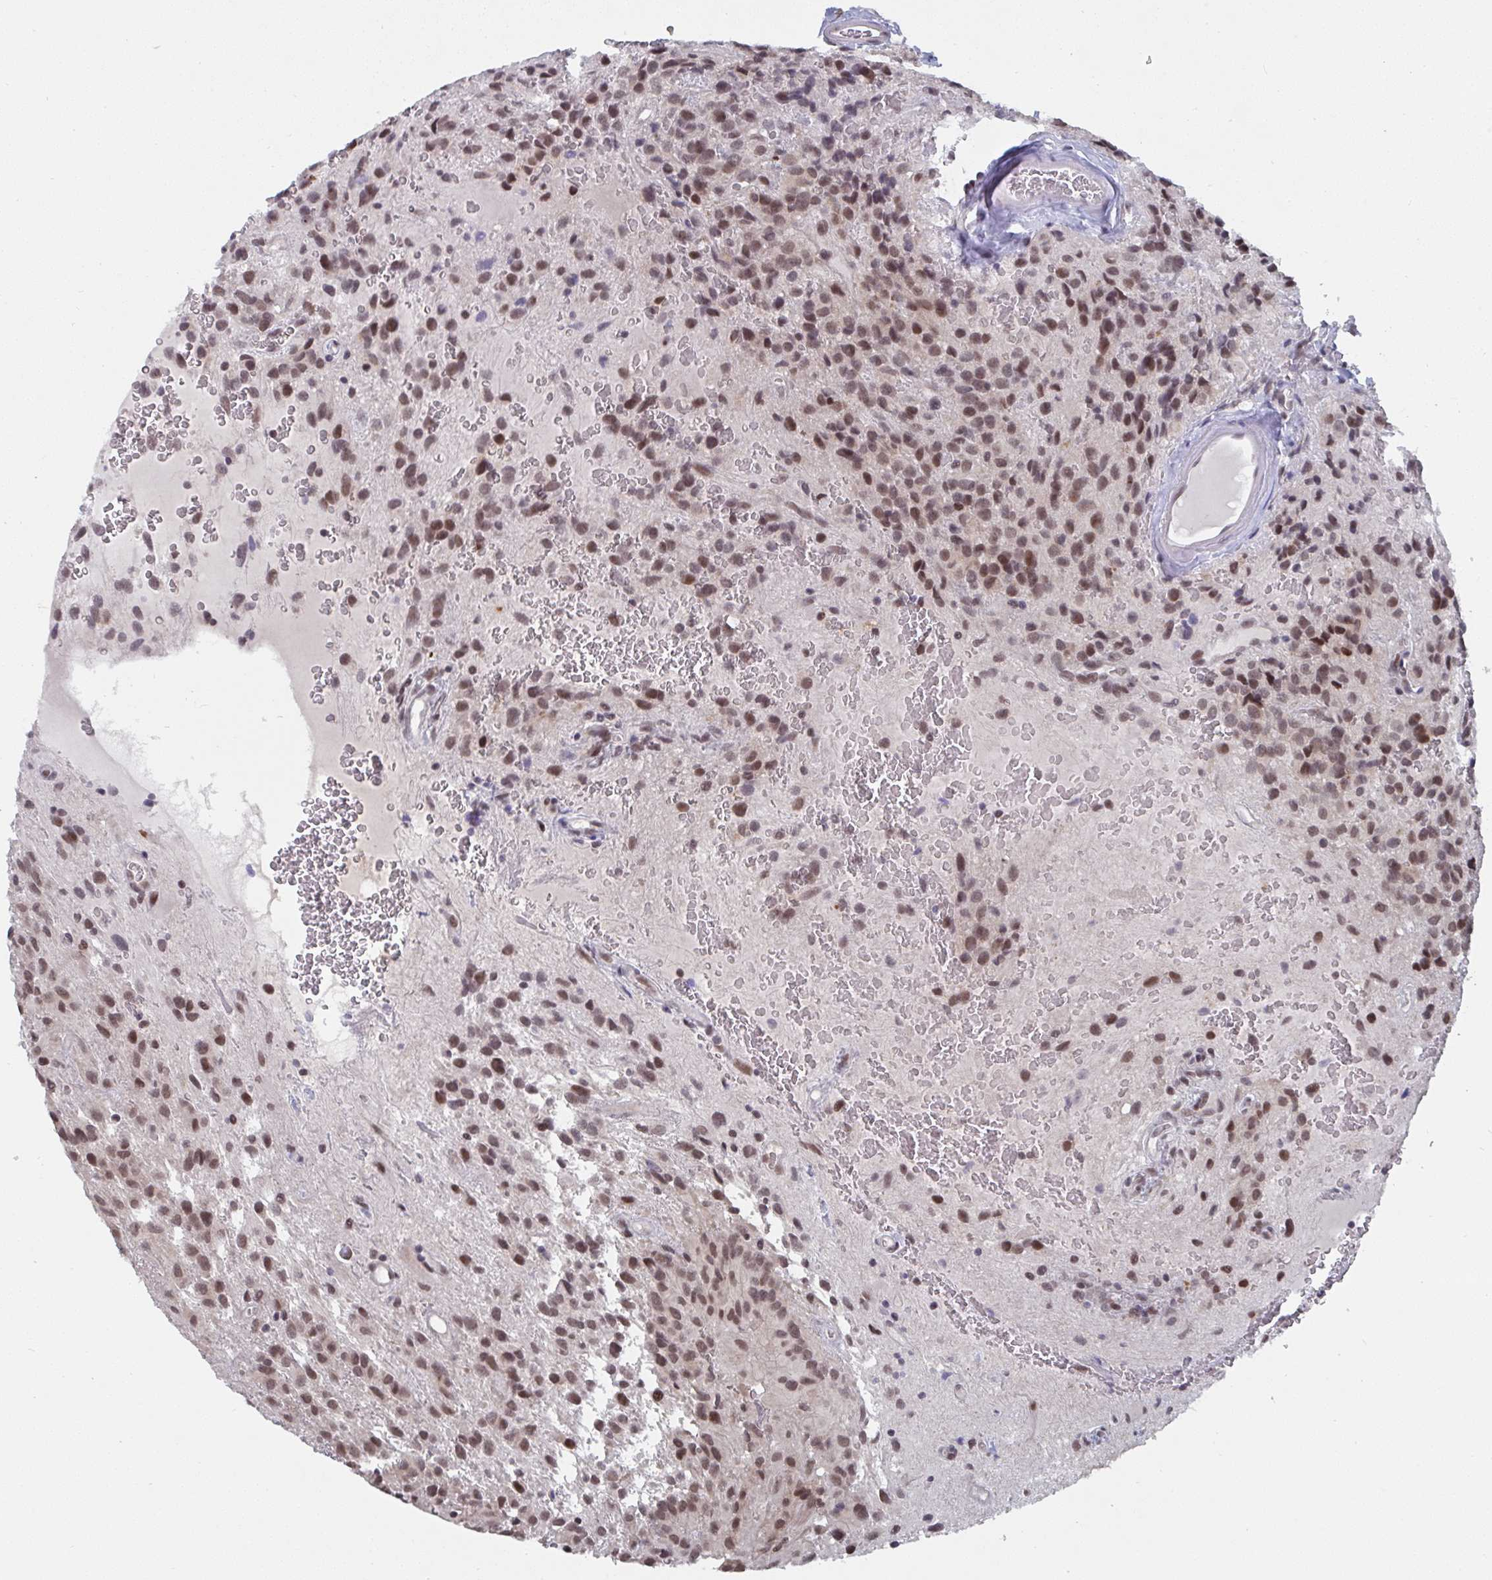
{"staining": {"intensity": "moderate", "quantity": ">75%", "location": "nuclear"}, "tissue": "glioma", "cell_type": "Tumor cells", "image_type": "cancer", "snomed": [{"axis": "morphology", "description": "Glioma, malignant, Low grade"}, {"axis": "topography", "description": "Brain"}], "caption": "Moderate nuclear positivity is identified in approximately >75% of tumor cells in glioma. The protein is shown in brown color, while the nuclei are stained blue.", "gene": "JMJD1C", "patient": {"sex": "male", "age": 56}}